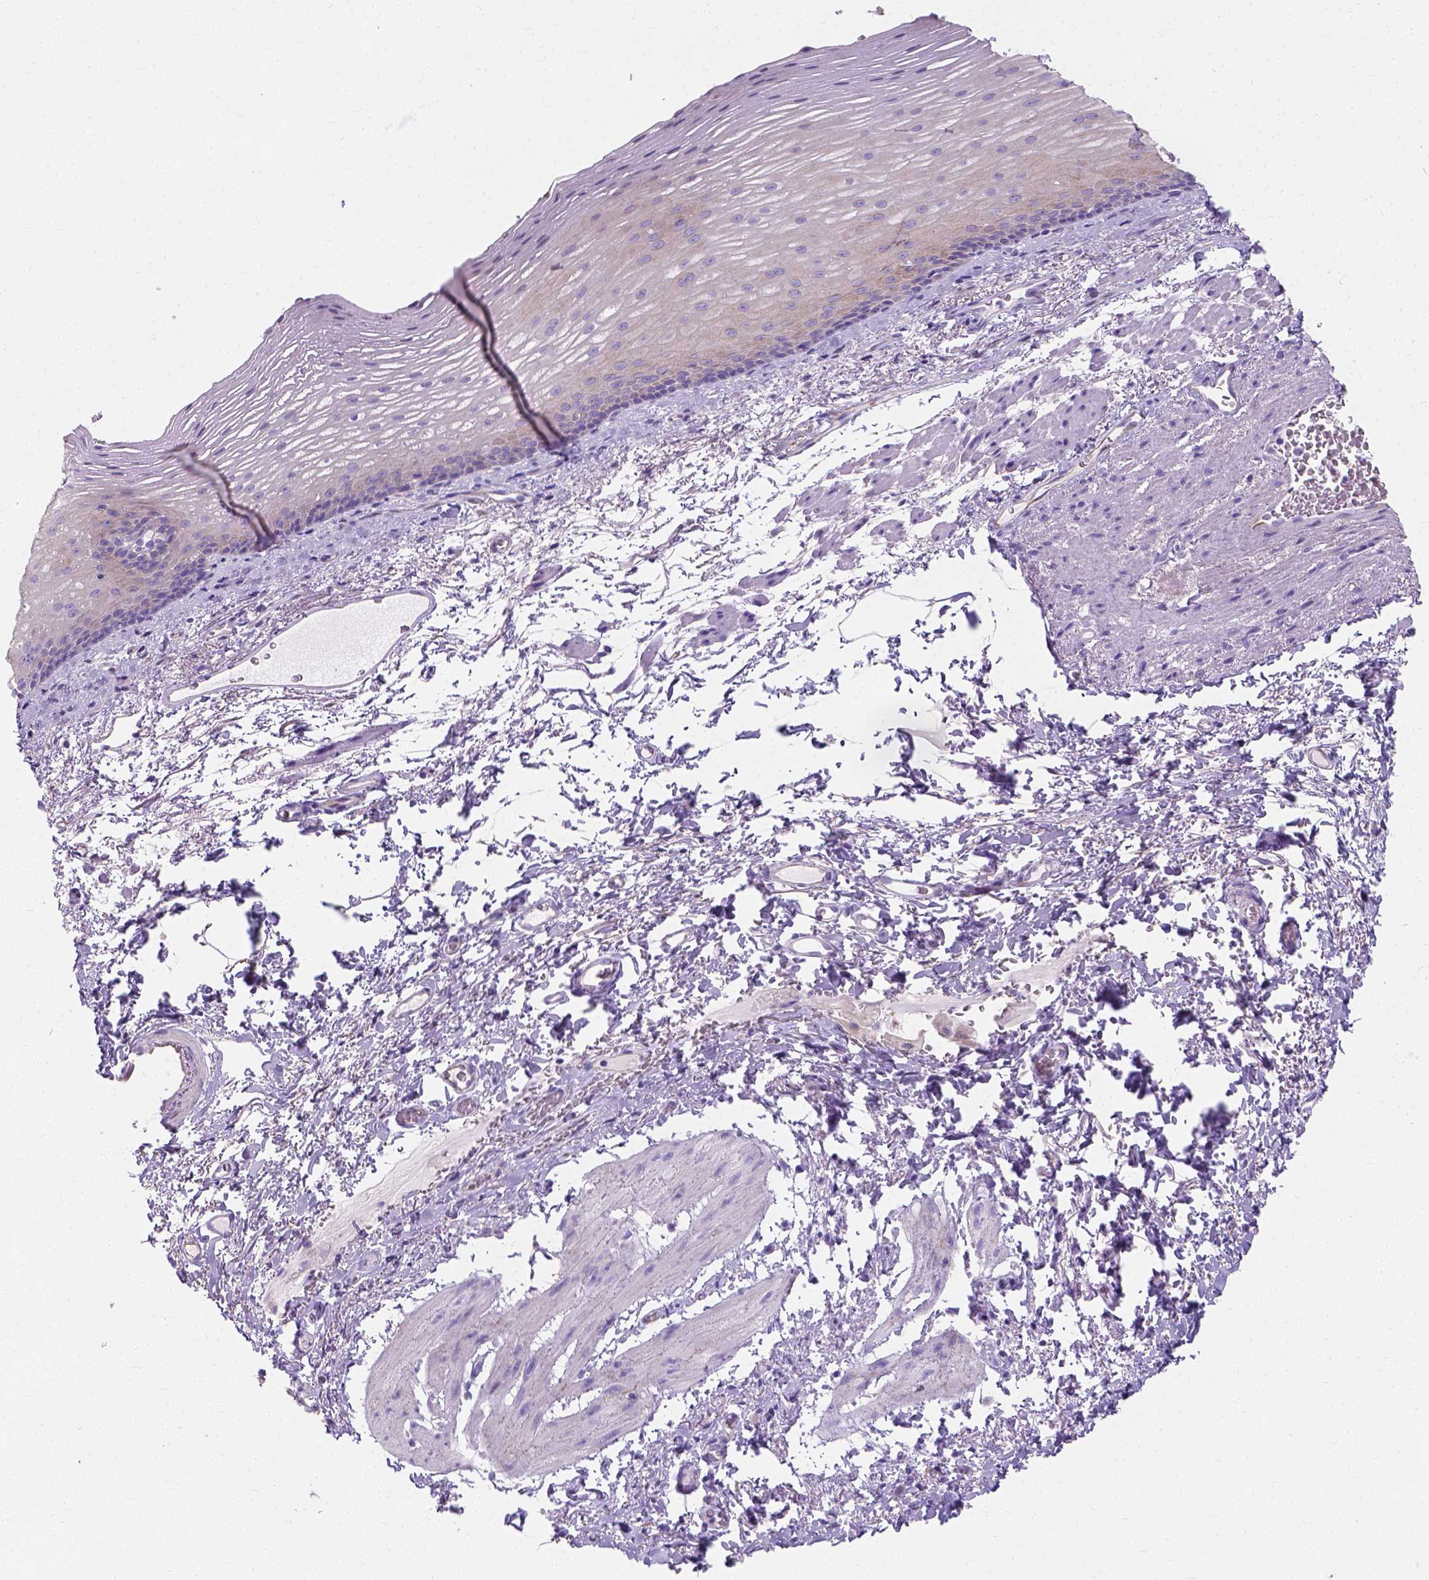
{"staining": {"intensity": "negative", "quantity": "none", "location": "none"}, "tissue": "esophagus", "cell_type": "Squamous epithelial cells", "image_type": "normal", "snomed": [{"axis": "morphology", "description": "Normal tissue, NOS"}, {"axis": "topography", "description": "Esophagus"}], "caption": "Squamous epithelial cells show no significant staining in unremarkable esophagus. The staining was performed using DAB to visualize the protein expression in brown, while the nuclei were stained in blue with hematoxylin (Magnification: 20x).", "gene": "MYH15", "patient": {"sex": "male", "age": 76}}